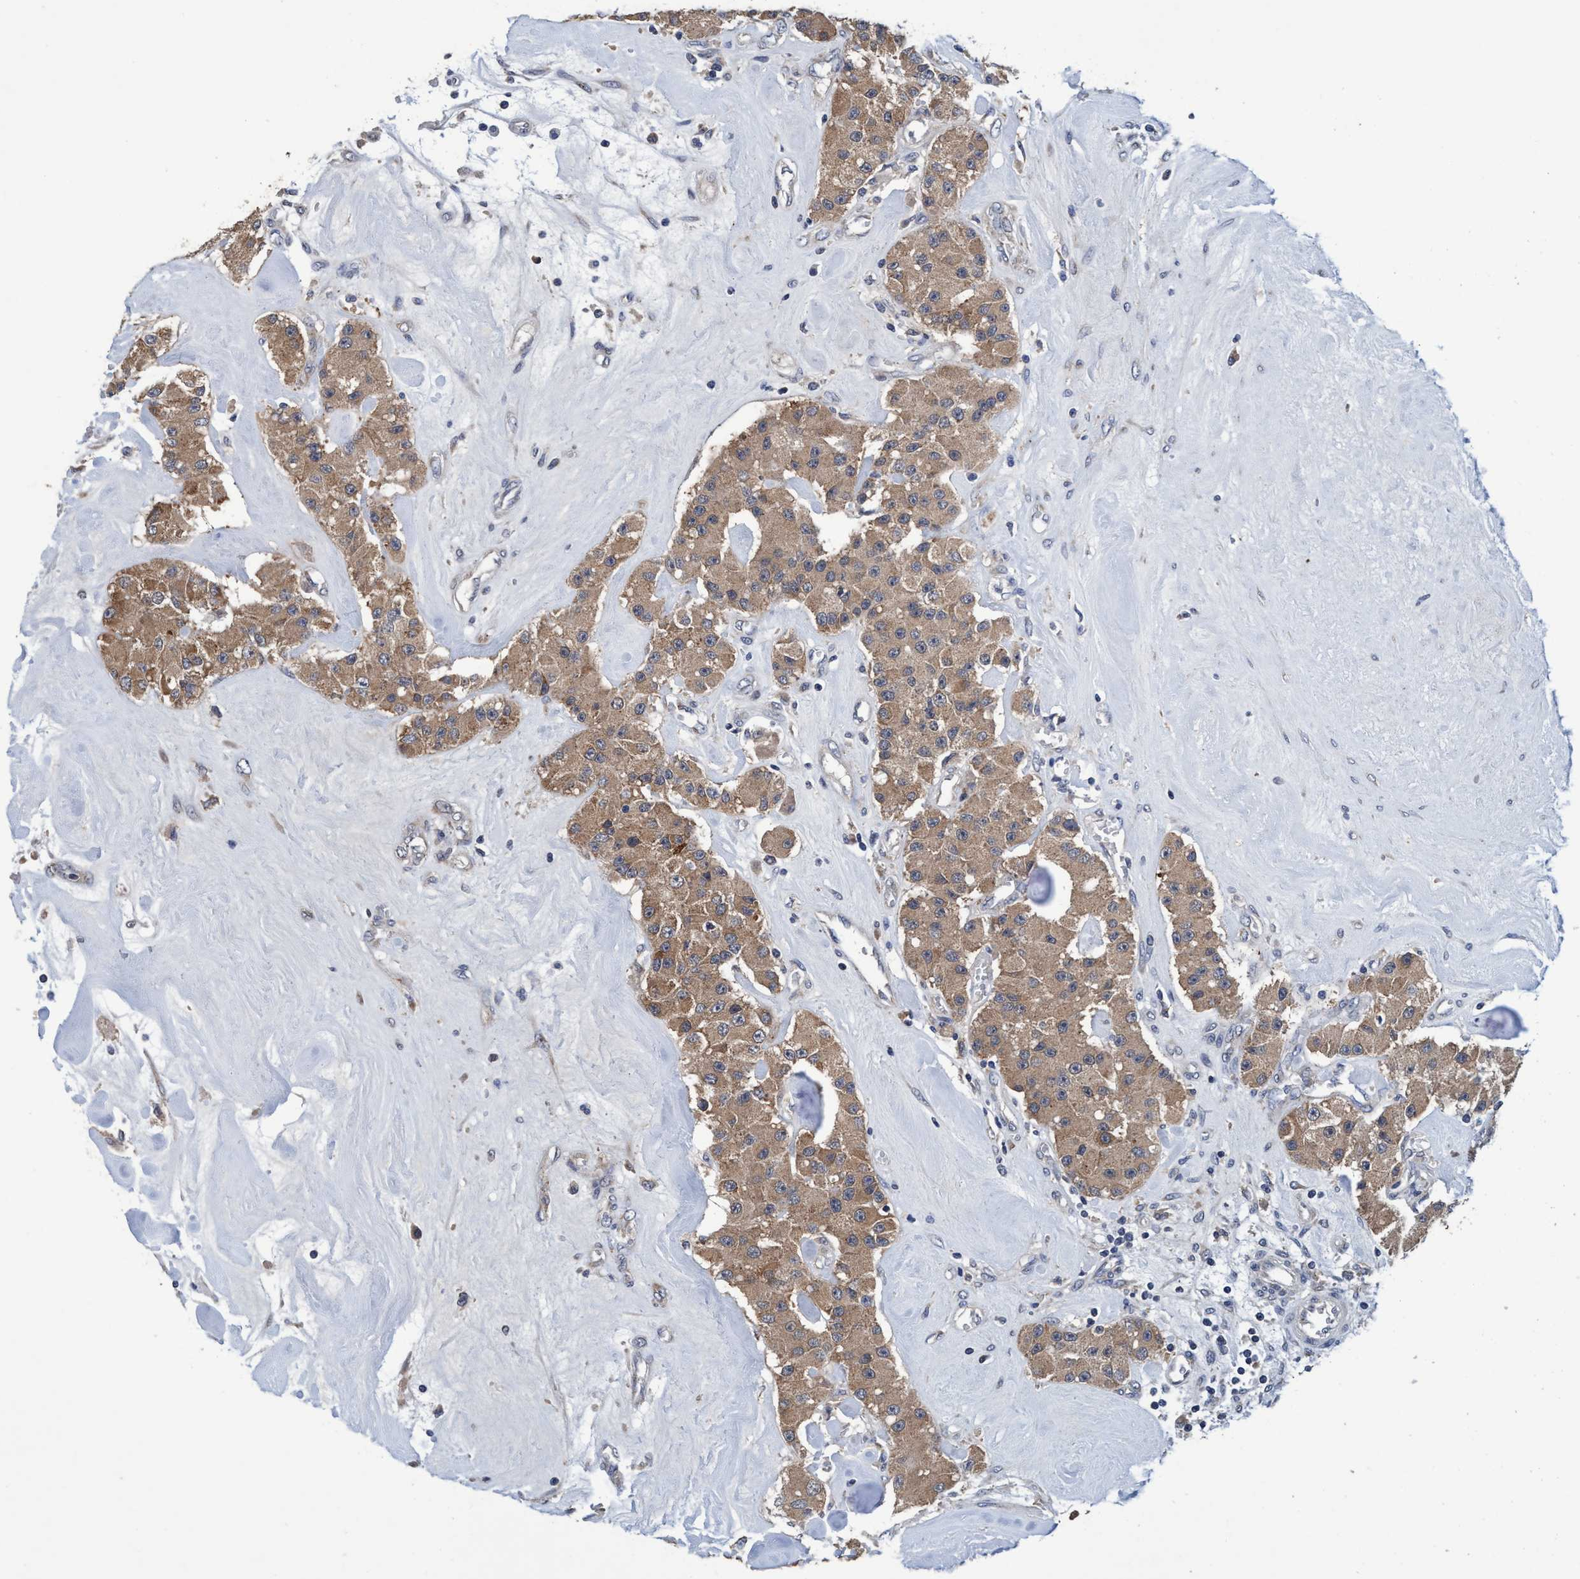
{"staining": {"intensity": "moderate", "quantity": ">75%", "location": "cytoplasmic/membranous"}, "tissue": "carcinoid", "cell_type": "Tumor cells", "image_type": "cancer", "snomed": [{"axis": "morphology", "description": "Carcinoid, malignant, NOS"}, {"axis": "topography", "description": "Pancreas"}], "caption": "About >75% of tumor cells in carcinoid reveal moderate cytoplasmic/membranous protein staining as visualized by brown immunohistochemical staining.", "gene": "CALCOCO2", "patient": {"sex": "male", "age": 41}}